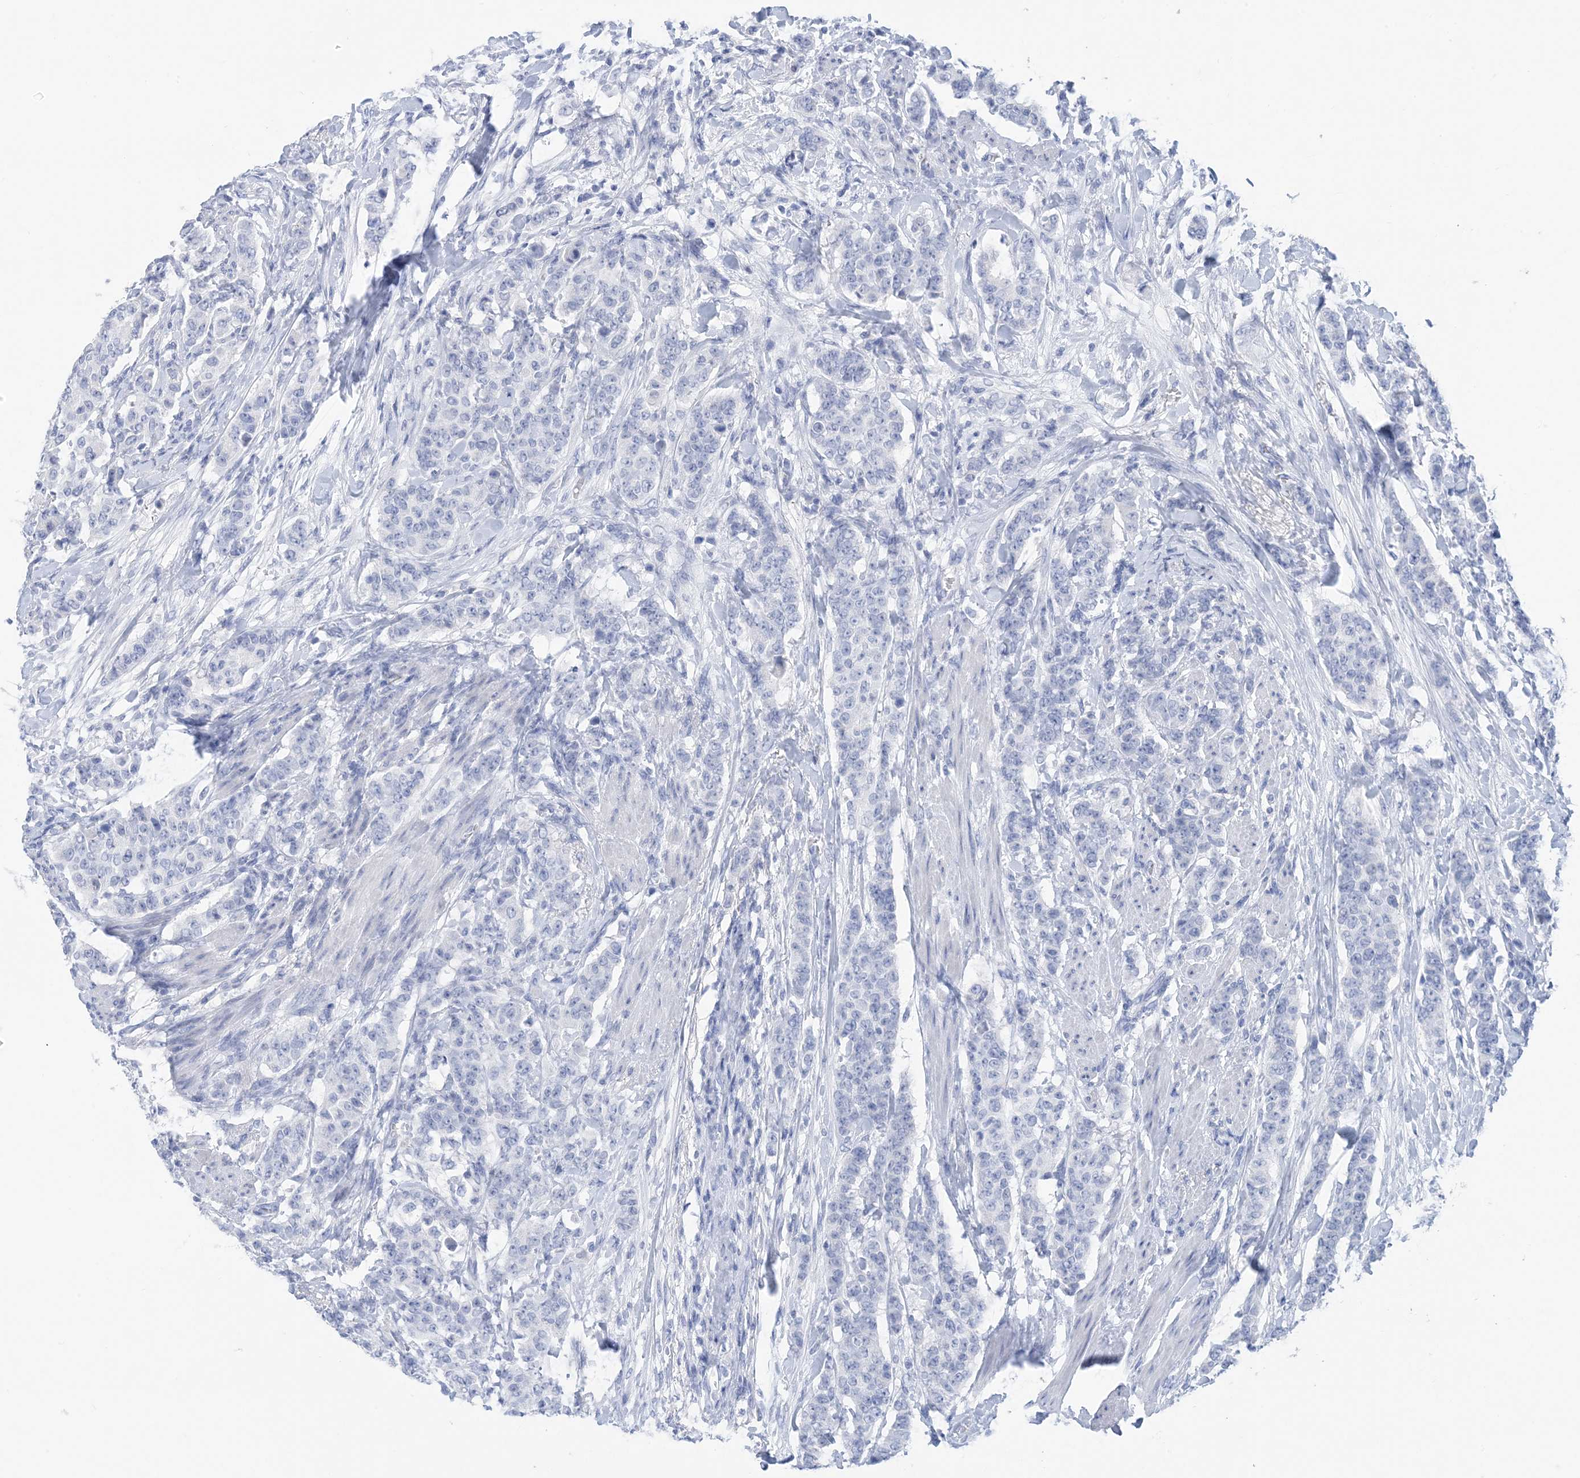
{"staining": {"intensity": "negative", "quantity": "none", "location": "none"}, "tissue": "breast cancer", "cell_type": "Tumor cells", "image_type": "cancer", "snomed": [{"axis": "morphology", "description": "Duct carcinoma"}, {"axis": "topography", "description": "Breast"}], "caption": "Immunohistochemical staining of invasive ductal carcinoma (breast) shows no significant positivity in tumor cells.", "gene": "SH3YL1", "patient": {"sex": "female", "age": 40}}